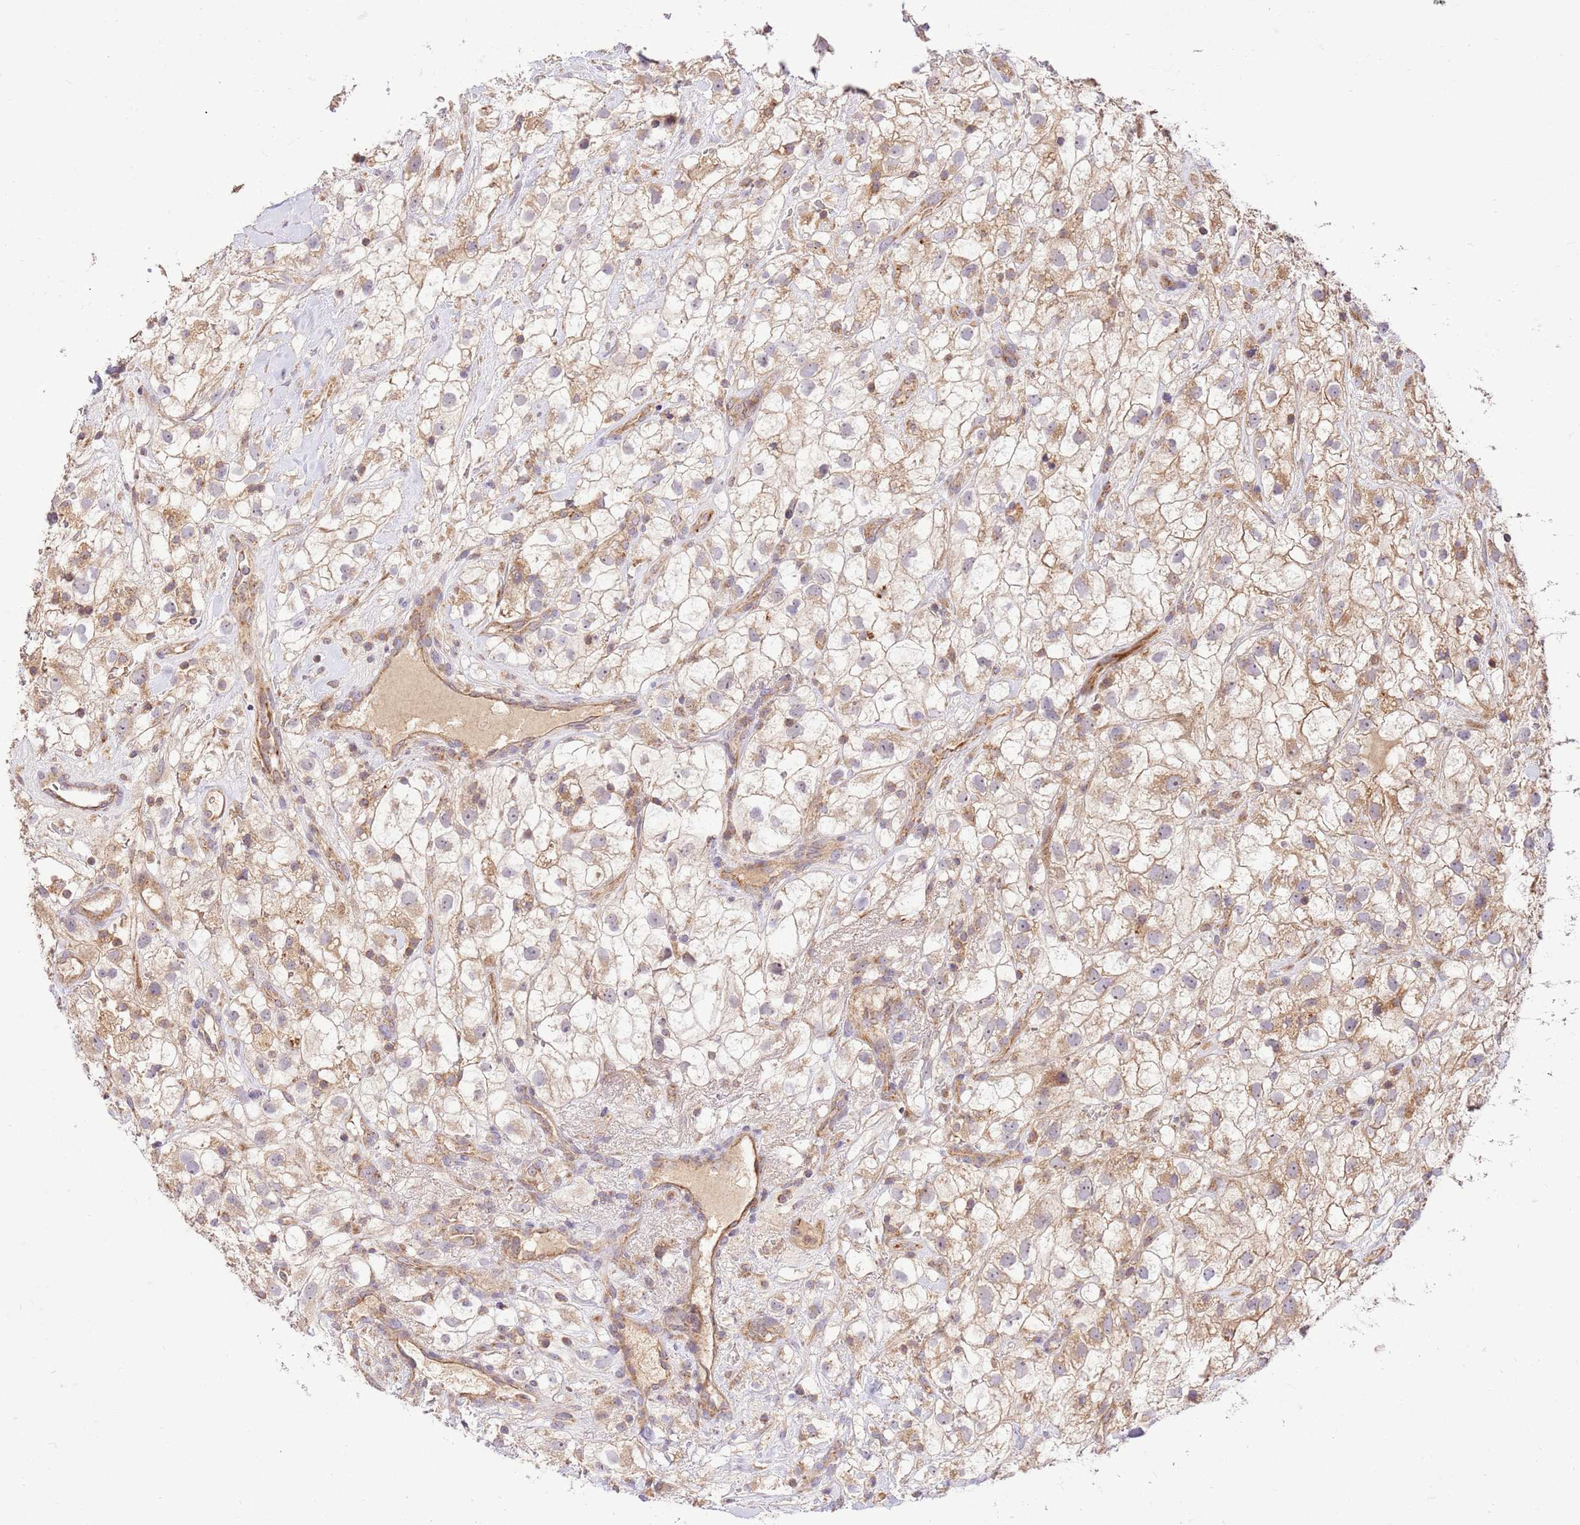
{"staining": {"intensity": "weak", "quantity": "<25%", "location": "cytoplasmic/membranous"}, "tissue": "renal cancer", "cell_type": "Tumor cells", "image_type": "cancer", "snomed": [{"axis": "morphology", "description": "Adenocarcinoma, NOS"}, {"axis": "topography", "description": "Kidney"}], "caption": "IHC of adenocarcinoma (renal) exhibits no expression in tumor cells.", "gene": "SPATA2L", "patient": {"sex": "male", "age": 59}}